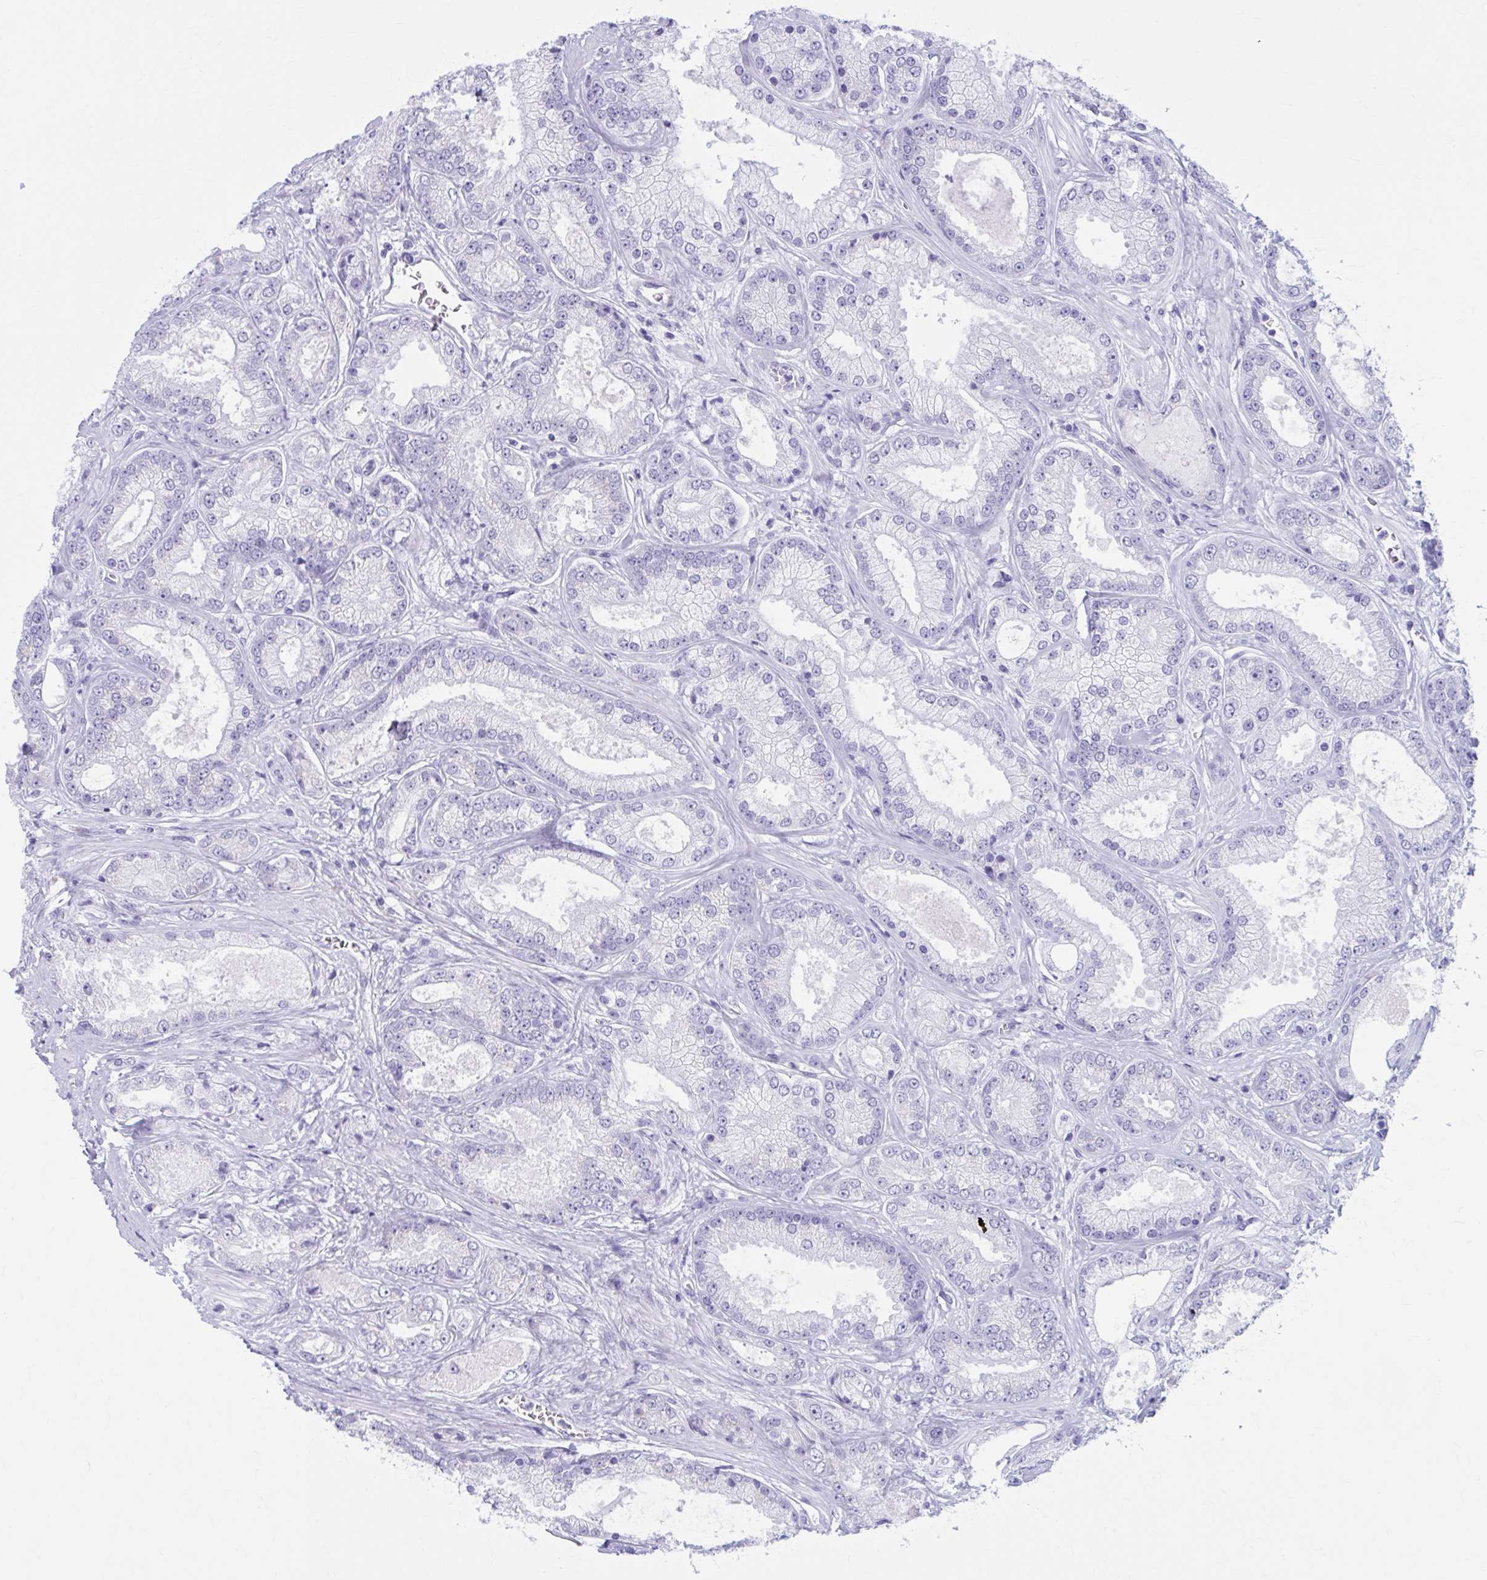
{"staining": {"intensity": "negative", "quantity": "none", "location": "none"}, "tissue": "prostate cancer", "cell_type": "Tumor cells", "image_type": "cancer", "snomed": [{"axis": "morphology", "description": "Adenocarcinoma, High grade"}, {"axis": "topography", "description": "Prostate"}], "caption": "A histopathology image of human high-grade adenocarcinoma (prostate) is negative for staining in tumor cells.", "gene": "KCNE2", "patient": {"sex": "male", "age": 67}}